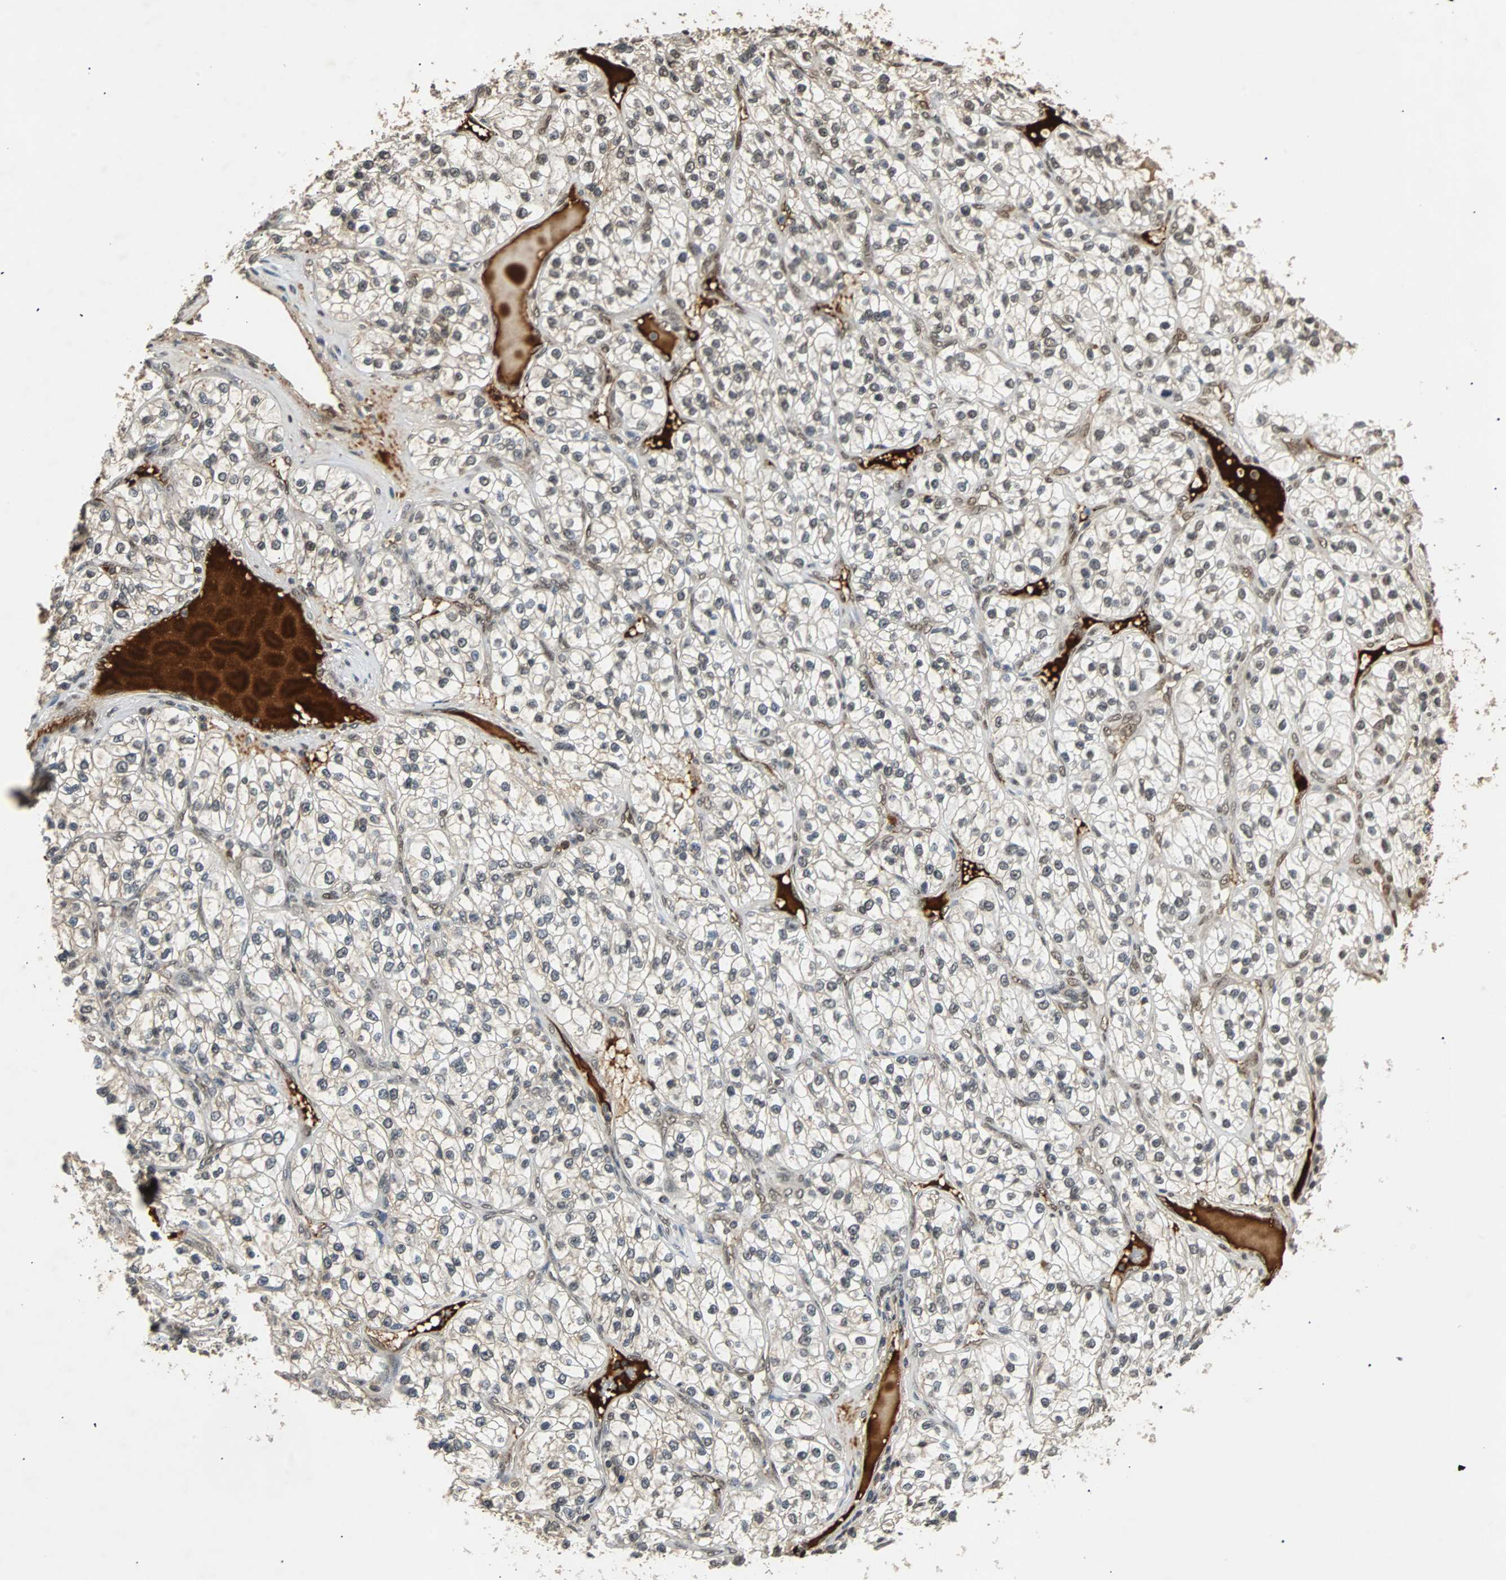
{"staining": {"intensity": "weak", "quantity": "<25%", "location": "cytoplasmic/membranous"}, "tissue": "renal cancer", "cell_type": "Tumor cells", "image_type": "cancer", "snomed": [{"axis": "morphology", "description": "Adenocarcinoma, NOS"}, {"axis": "topography", "description": "Kidney"}], "caption": "Photomicrograph shows no protein staining in tumor cells of renal adenocarcinoma tissue.", "gene": "PHC1", "patient": {"sex": "female", "age": 57}}